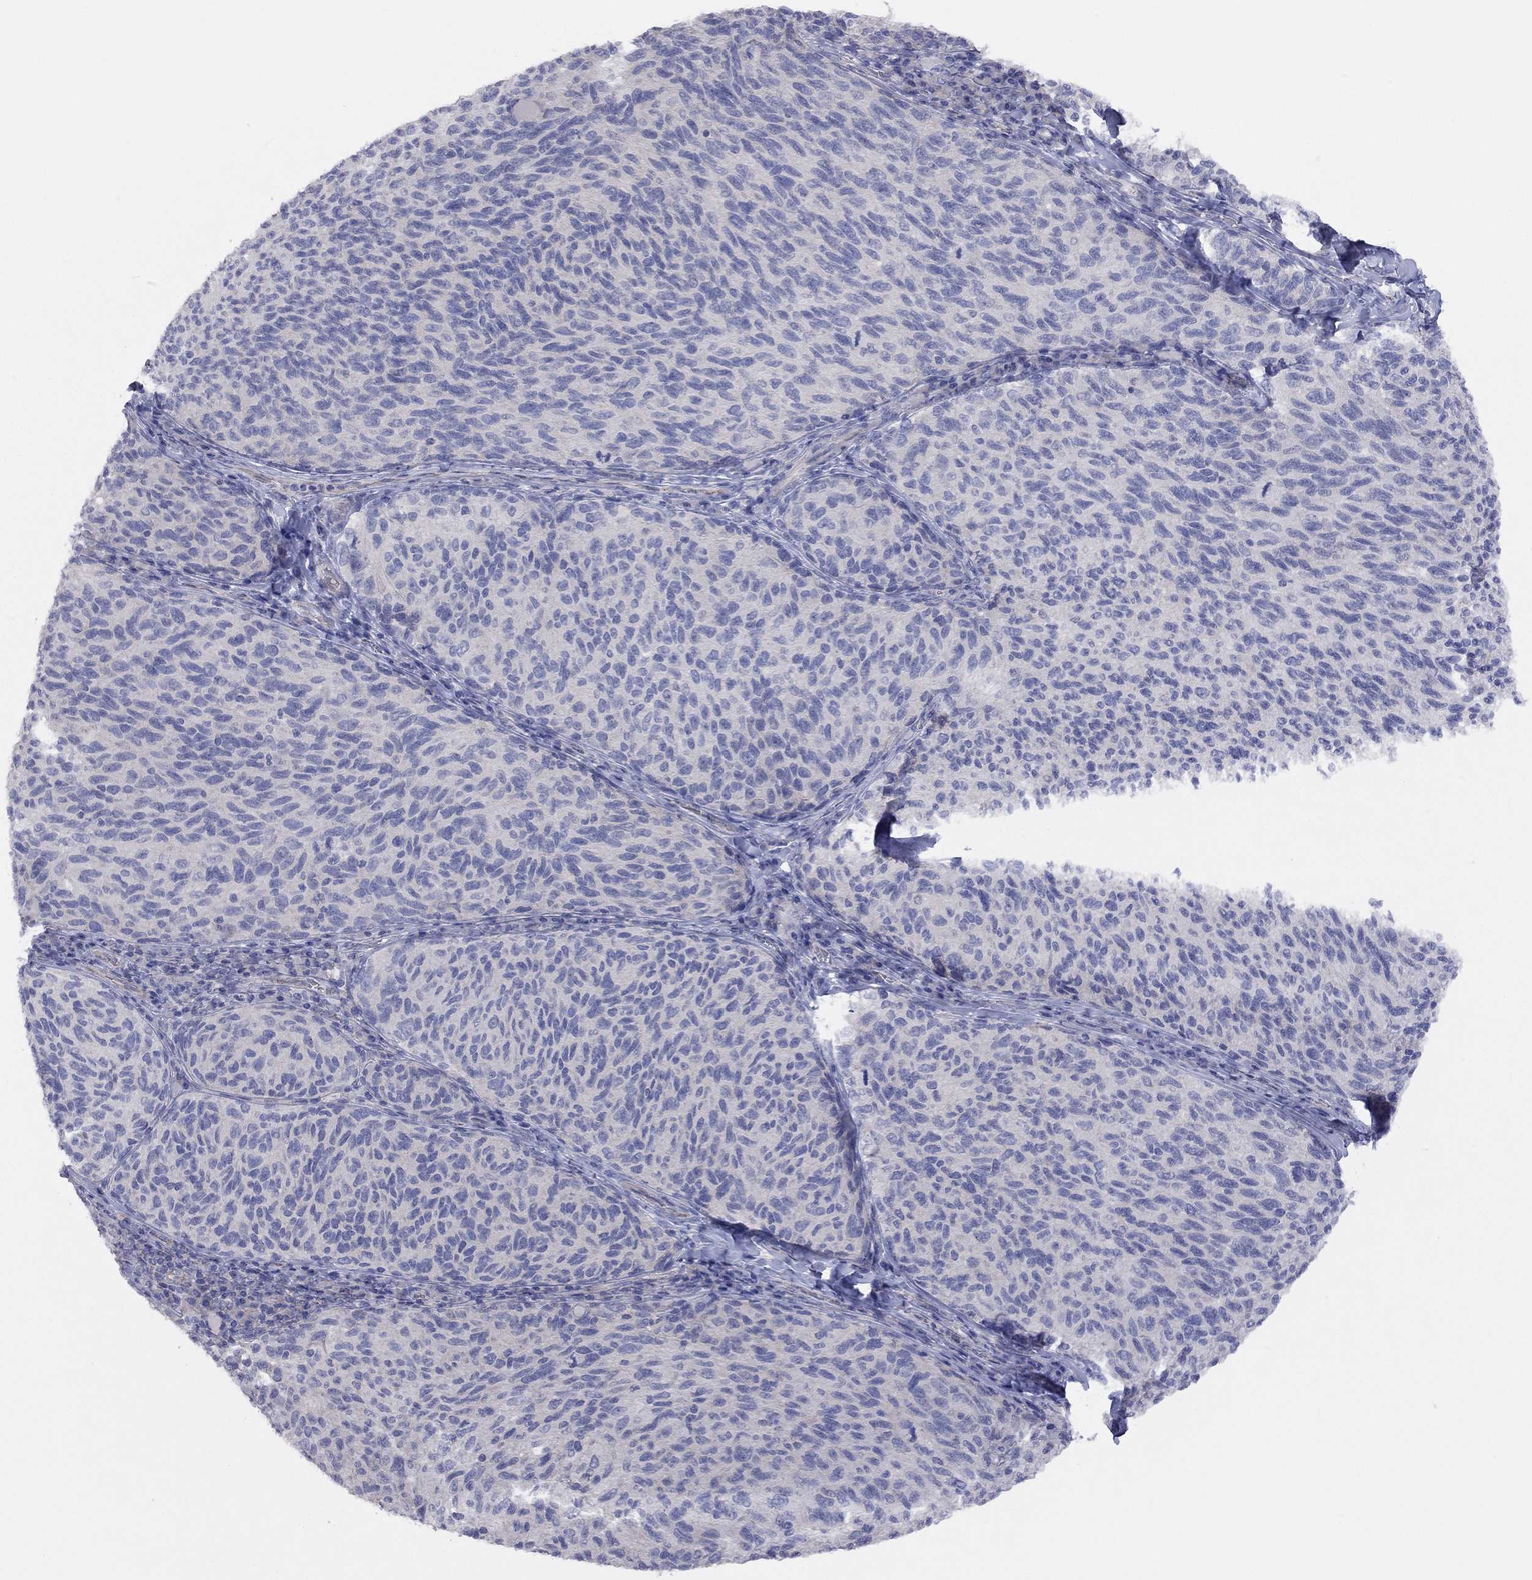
{"staining": {"intensity": "negative", "quantity": "none", "location": "none"}, "tissue": "melanoma", "cell_type": "Tumor cells", "image_type": "cancer", "snomed": [{"axis": "morphology", "description": "Malignant melanoma, NOS"}, {"axis": "topography", "description": "Skin"}], "caption": "DAB (3,3'-diaminobenzidine) immunohistochemical staining of melanoma exhibits no significant staining in tumor cells.", "gene": "KCNB1", "patient": {"sex": "female", "age": 73}}